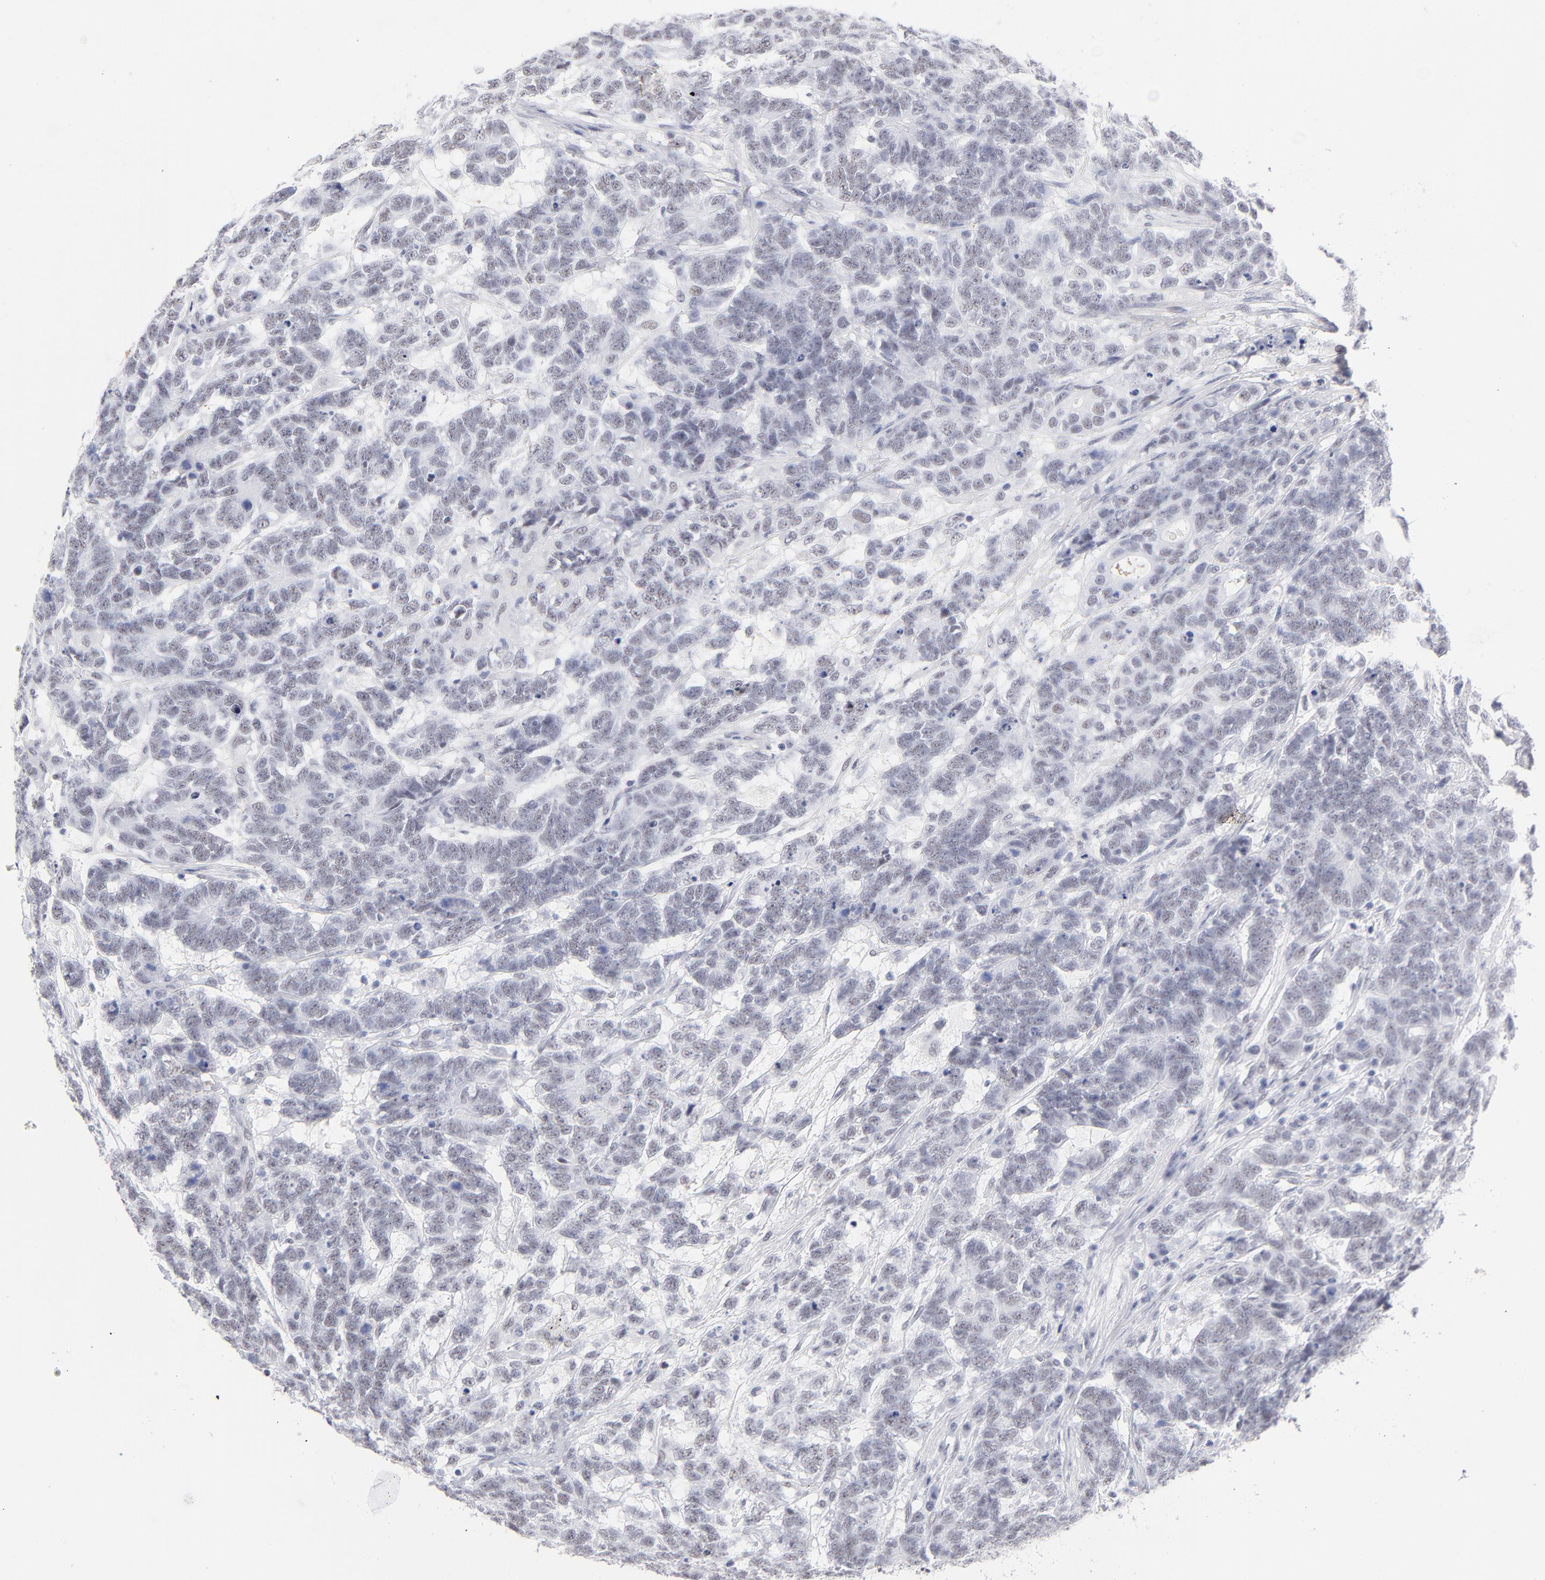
{"staining": {"intensity": "weak", "quantity": "25%-75%", "location": "nuclear"}, "tissue": "testis cancer", "cell_type": "Tumor cells", "image_type": "cancer", "snomed": [{"axis": "morphology", "description": "Carcinoma, Embryonal, NOS"}, {"axis": "topography", "description": "Testis"}], "caption": "Immunohistochemistry of human testis embryonal carcinoma reveals low levels of weak nuclear expression in approximately 25%-75% of tumor cells. Nuclei are stained in blue.", "gene": "SNRPB", "patient": {"sex": "male", "age": 26}}